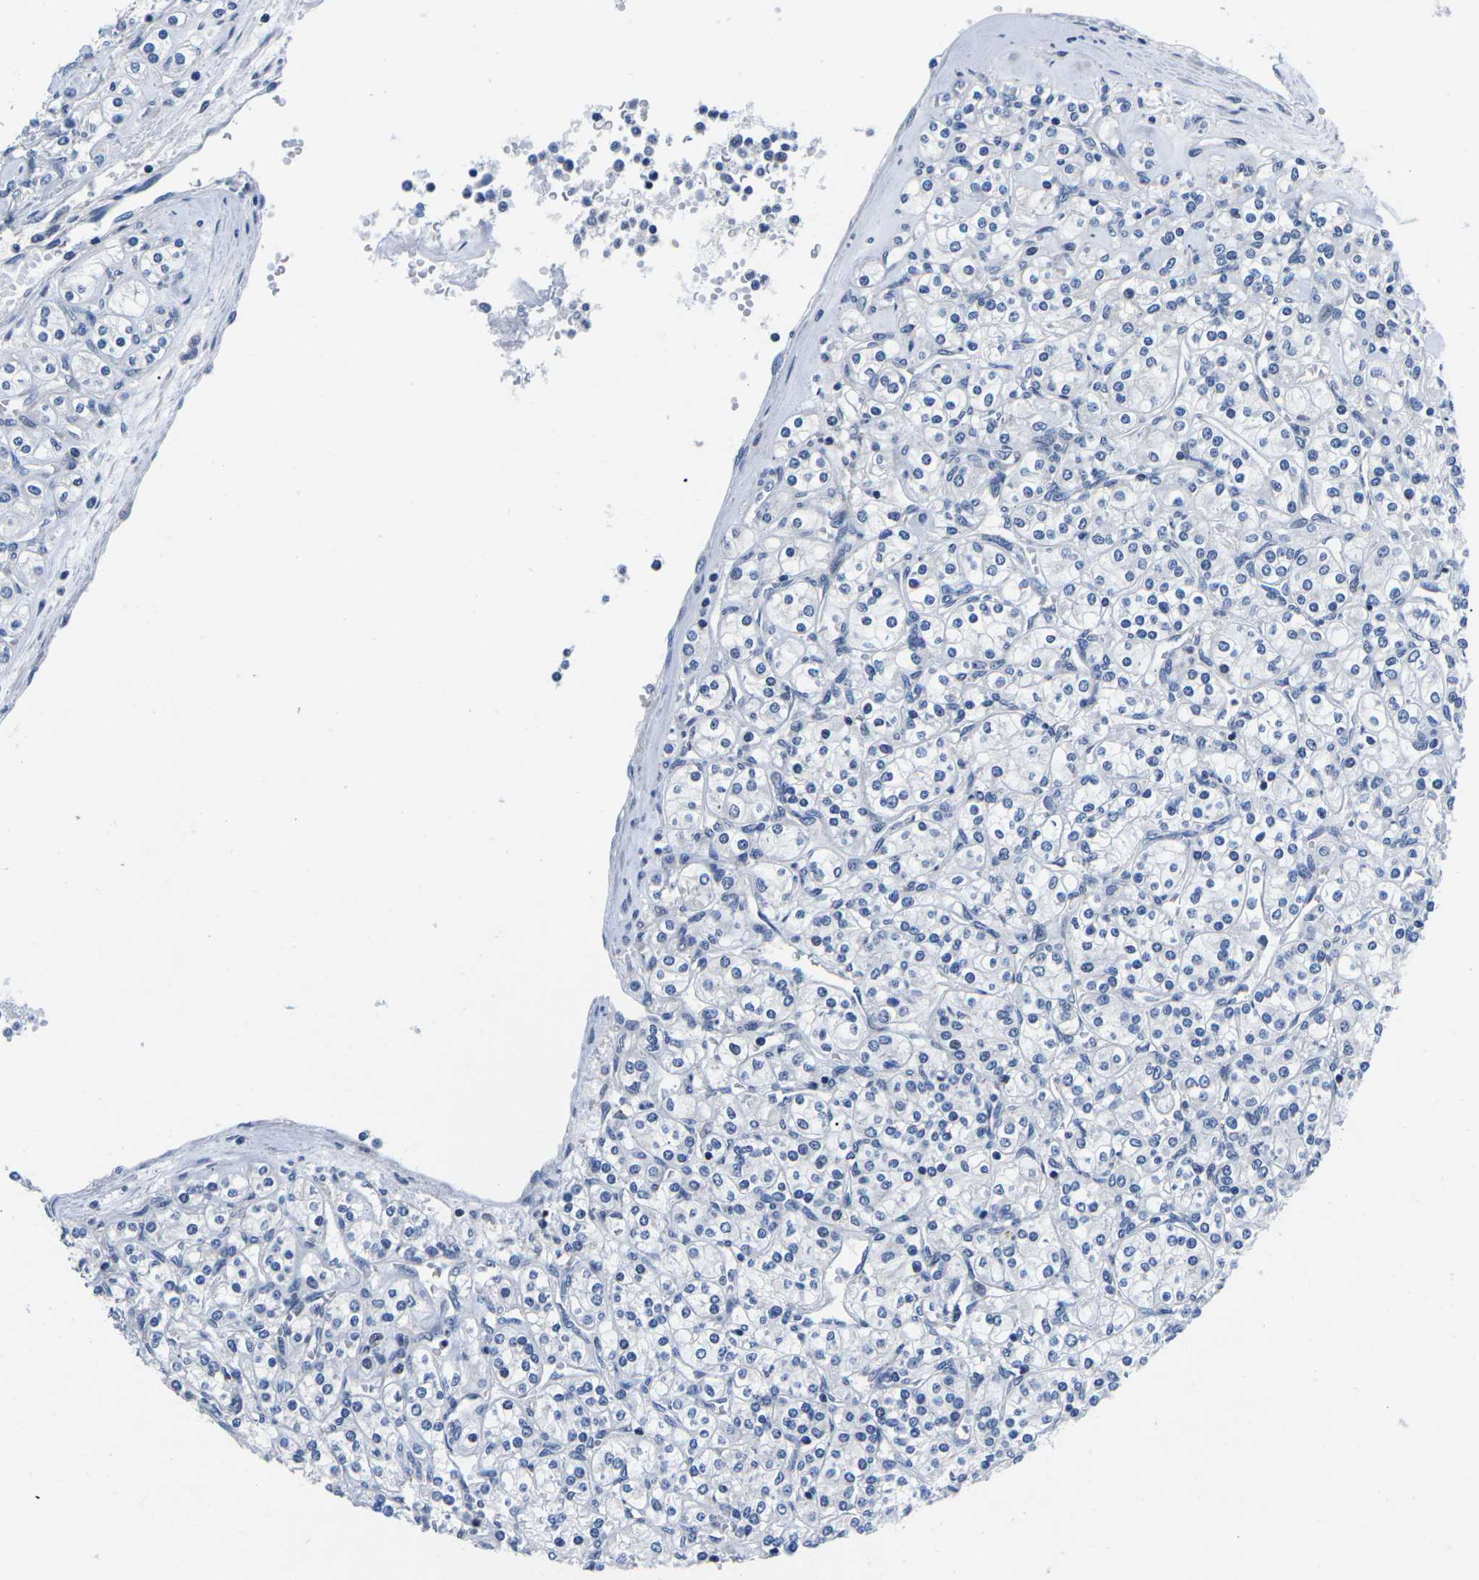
{"staining": {"intensity": "negative", "quantity": "none", "location": "none"}, "tissue": "renal cancer", "cell_type": "Tumor cells", "image_type": "cancer", "snomed": [{"axis": "morphology", "description": "Adenocarcinoma, NOS"}, {"axis": "topography", "description": "Kidney"}], "caption": "Image shows no protein positivity in tumor cells of renal adenocarcinoma tissue.", "gene": "CDC73", "patient": {"sex": "male", "age": 77}}